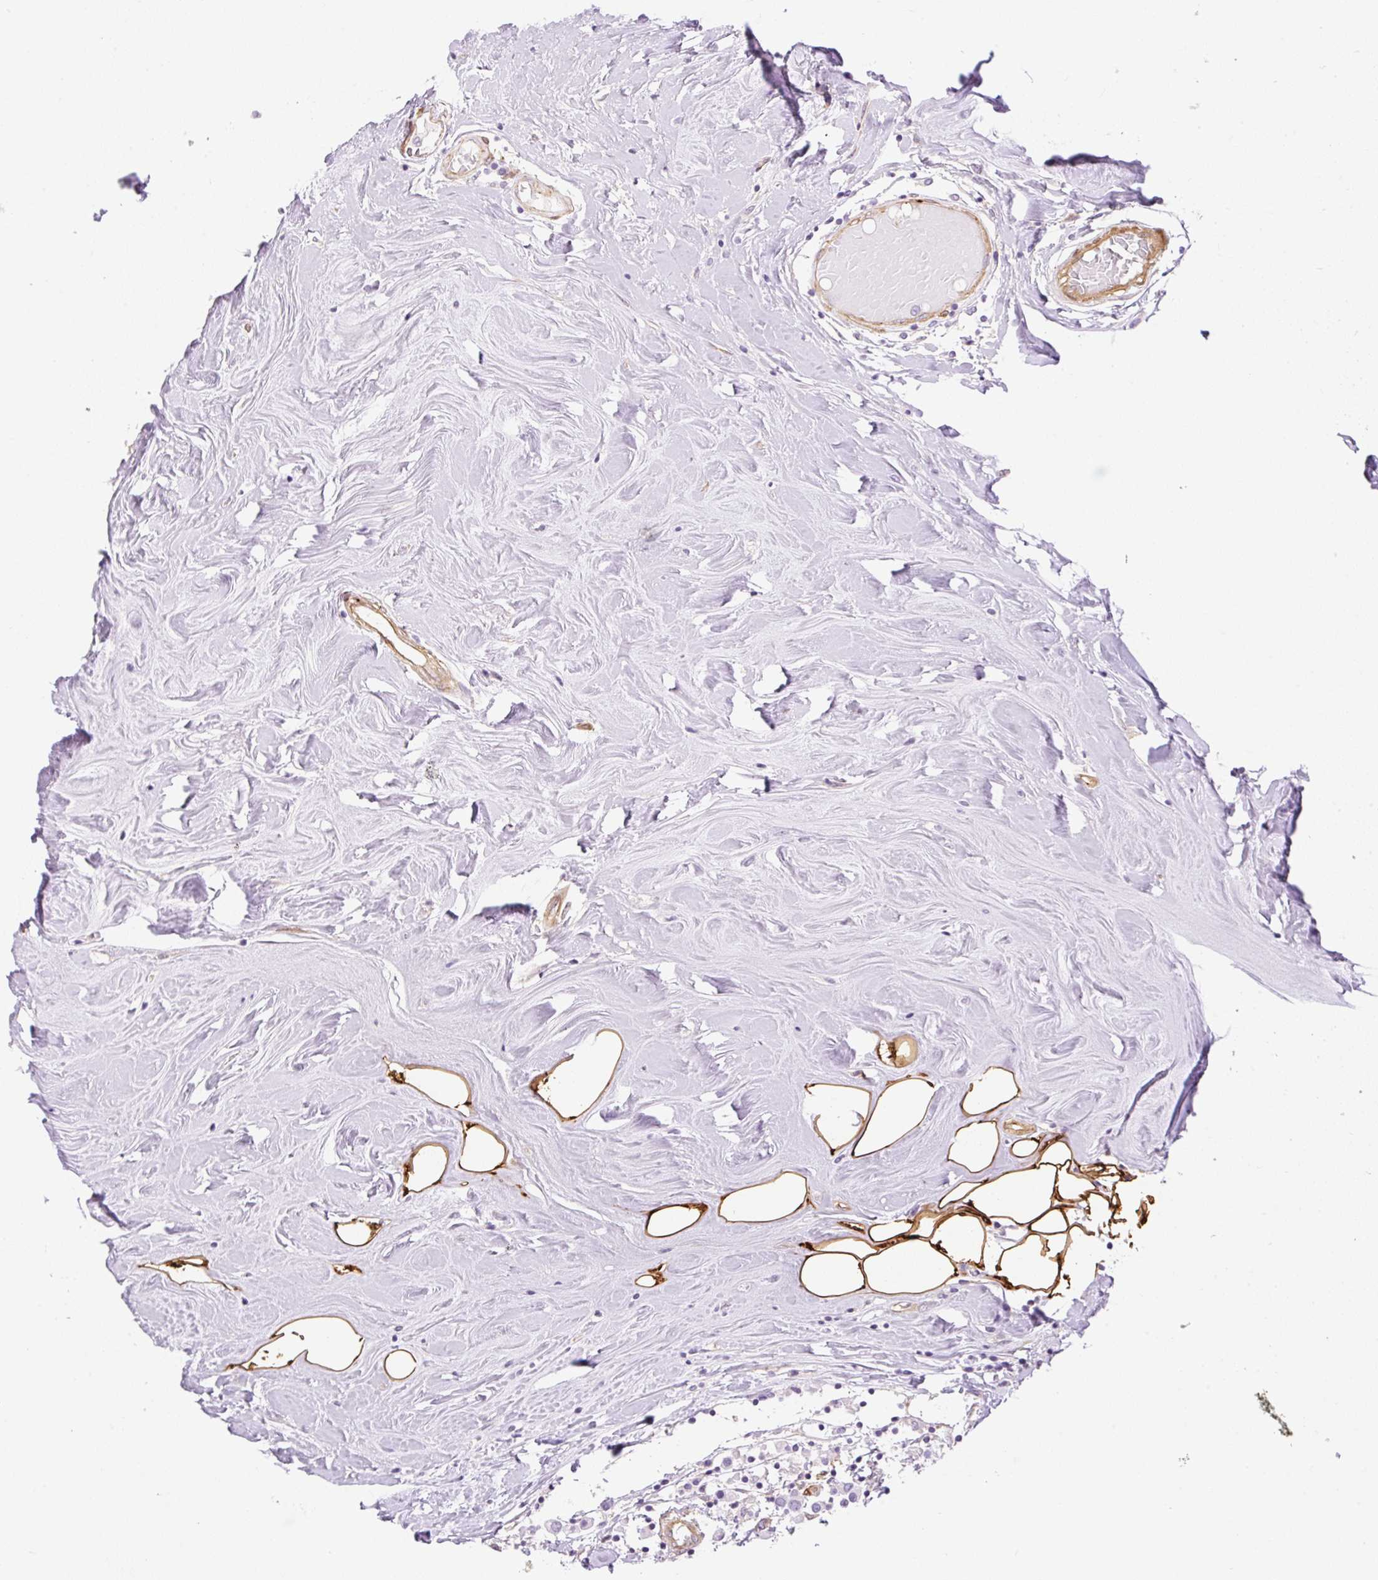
{"staining": {"intensity": "negative", "quantity": "none", "location": "none"}, "tissue": "breast cancer", "cell_type": "Tumor cells", "image_type": "cancer", "snomed": [{"axis": "morphology", "description": "Duct carcinoma"}, {"axis": "topography", "description": "Breast"}], "caption": "Tumor cells are negative for brown protein staining in breast invasive ductal carcinoma.", "gene": "EHD3", "patient": {"sex": "female", "age": 61}}